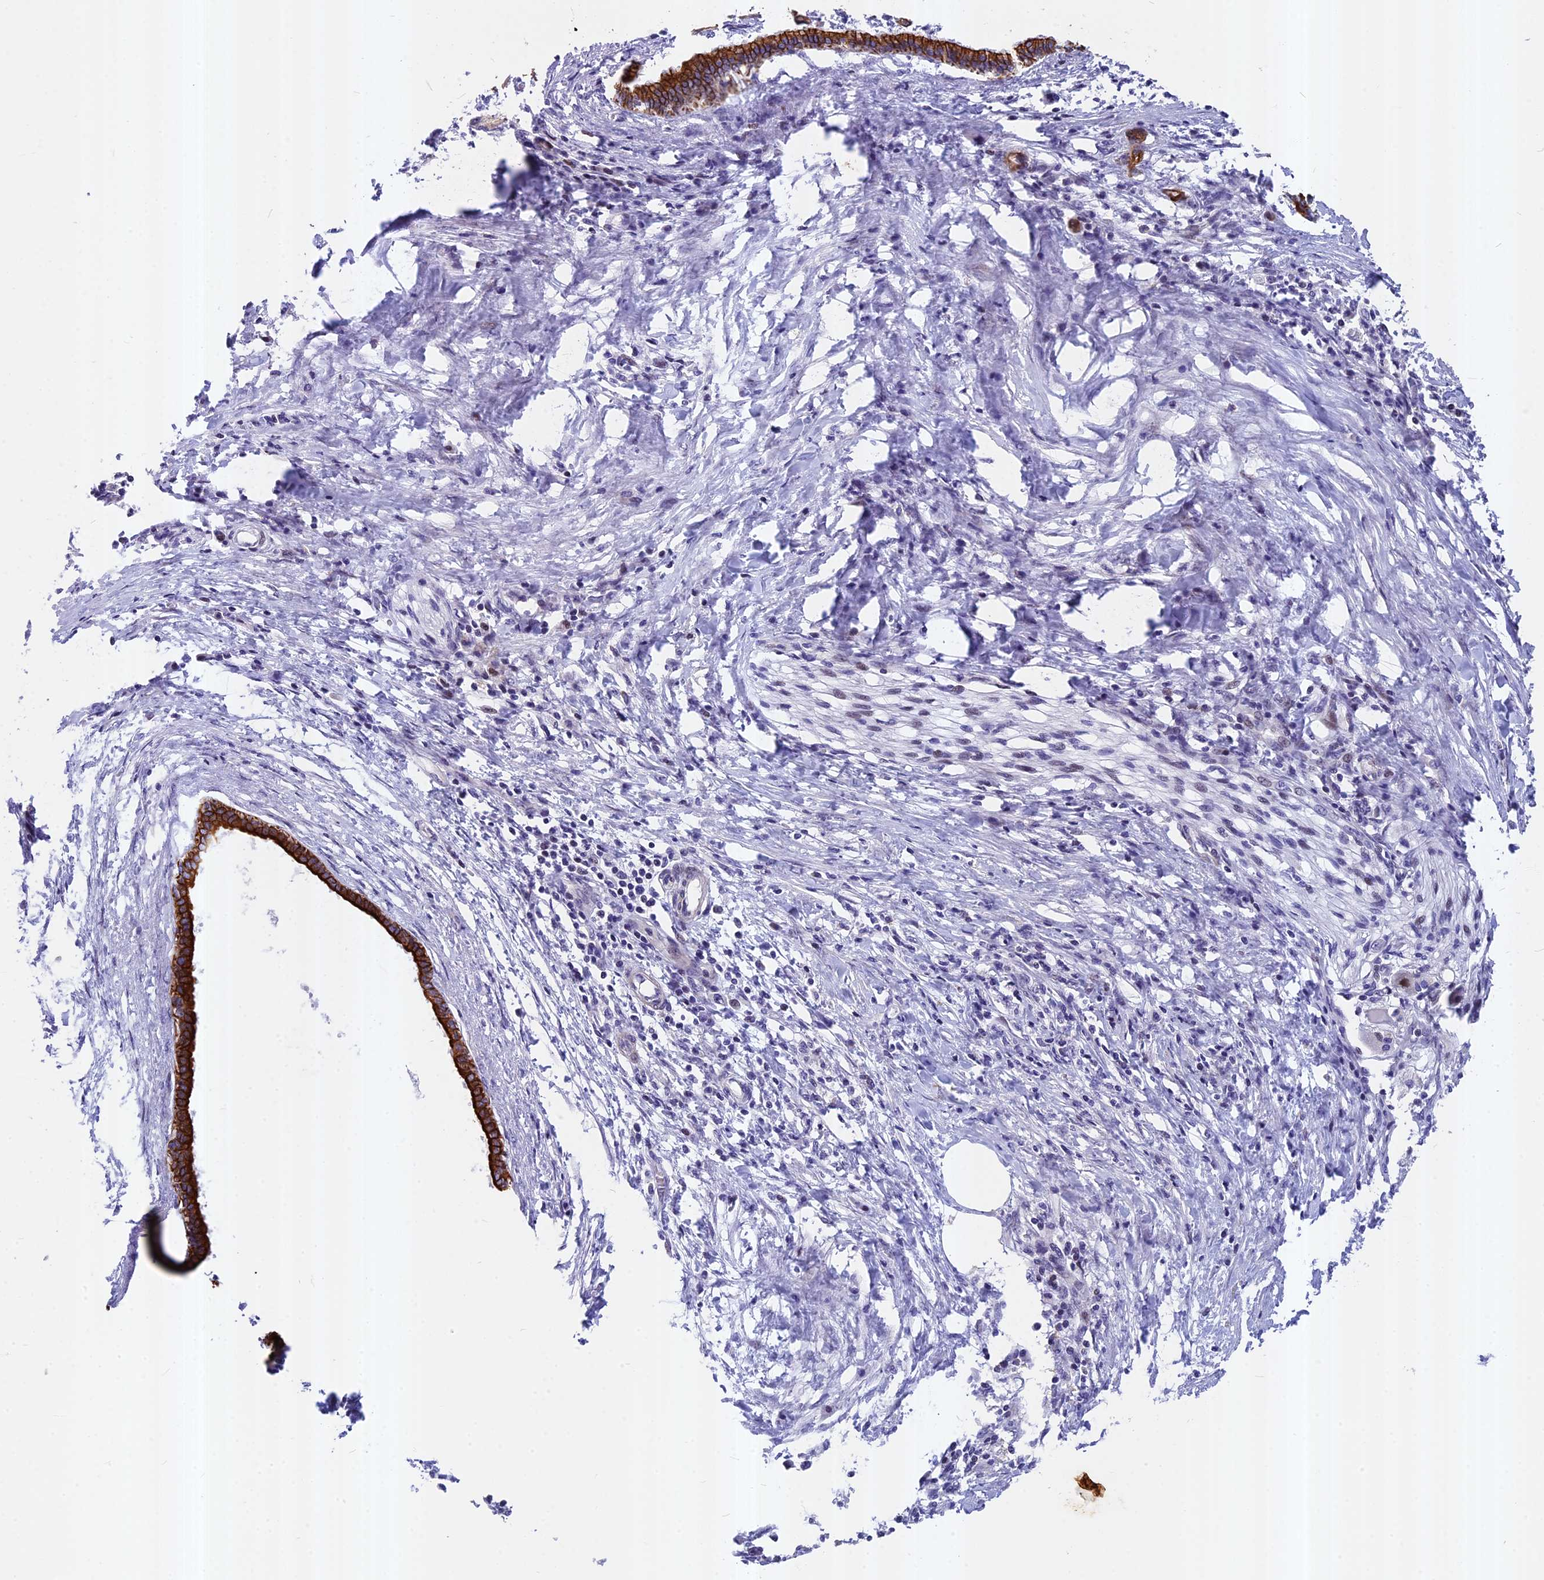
{"staining": {"intensity": "strong", "quantity": ">75%", "location": "cytoplasmic/membranous"}, "tissue": "pancreatic cancer", "cell_type": "Tumor cells", "image_type": "cancer", "snomed": [{"axis": "morphology", "description": "Adenocarcinoma, NOS"}, {"axis": "topography", "description": "Pancreas"}], "caption": "Brown immunohistochemical staining in adenocarcinoma (pancreatic) demonstrates strong cytoplasmic/membranous staining in about >75% of tumor cells. (Brightfield microscopy of DAB IHC at high magnification).", "gene": "ANKRD34B", "patient": {"sex": "female", "age": 55}}